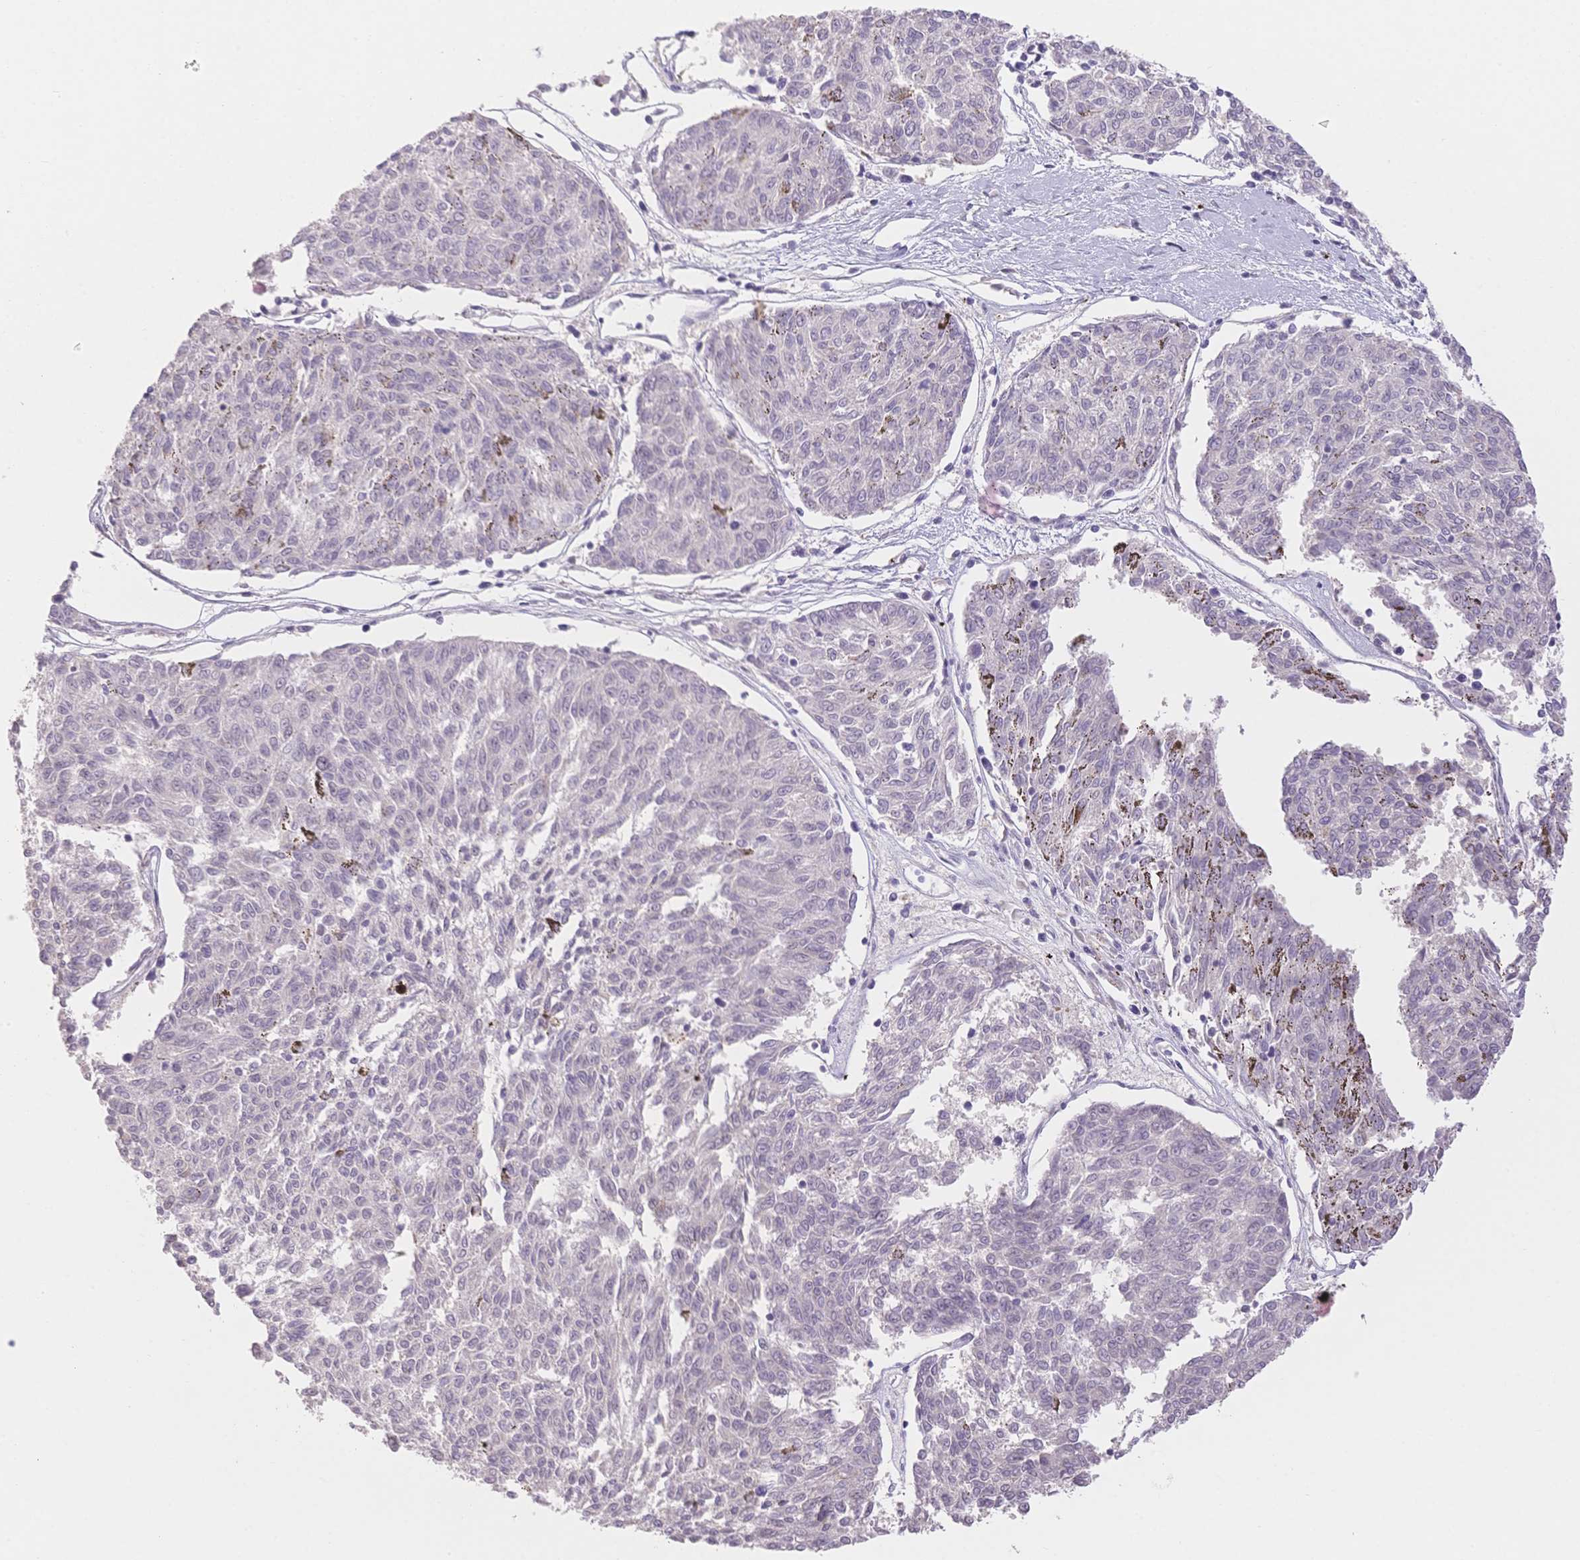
{"staining": {"intensity": "negative", "quantity": "none", "location": "none"}, "tissue": "melanoma", "cell_type": "Tumor cells", "image_type": "cancer", "snomed": [{"axis": "morphology", "description": "Malignant melanoma, NOS"}, {"axis": "topography", "description": "Skin"}], "caption": "This is an IHC photomicrograph of human melanoma. There is no staining in tumor cells.", "gene": "SUV39H2", "patient": {"sex": "female", "age": 72}}